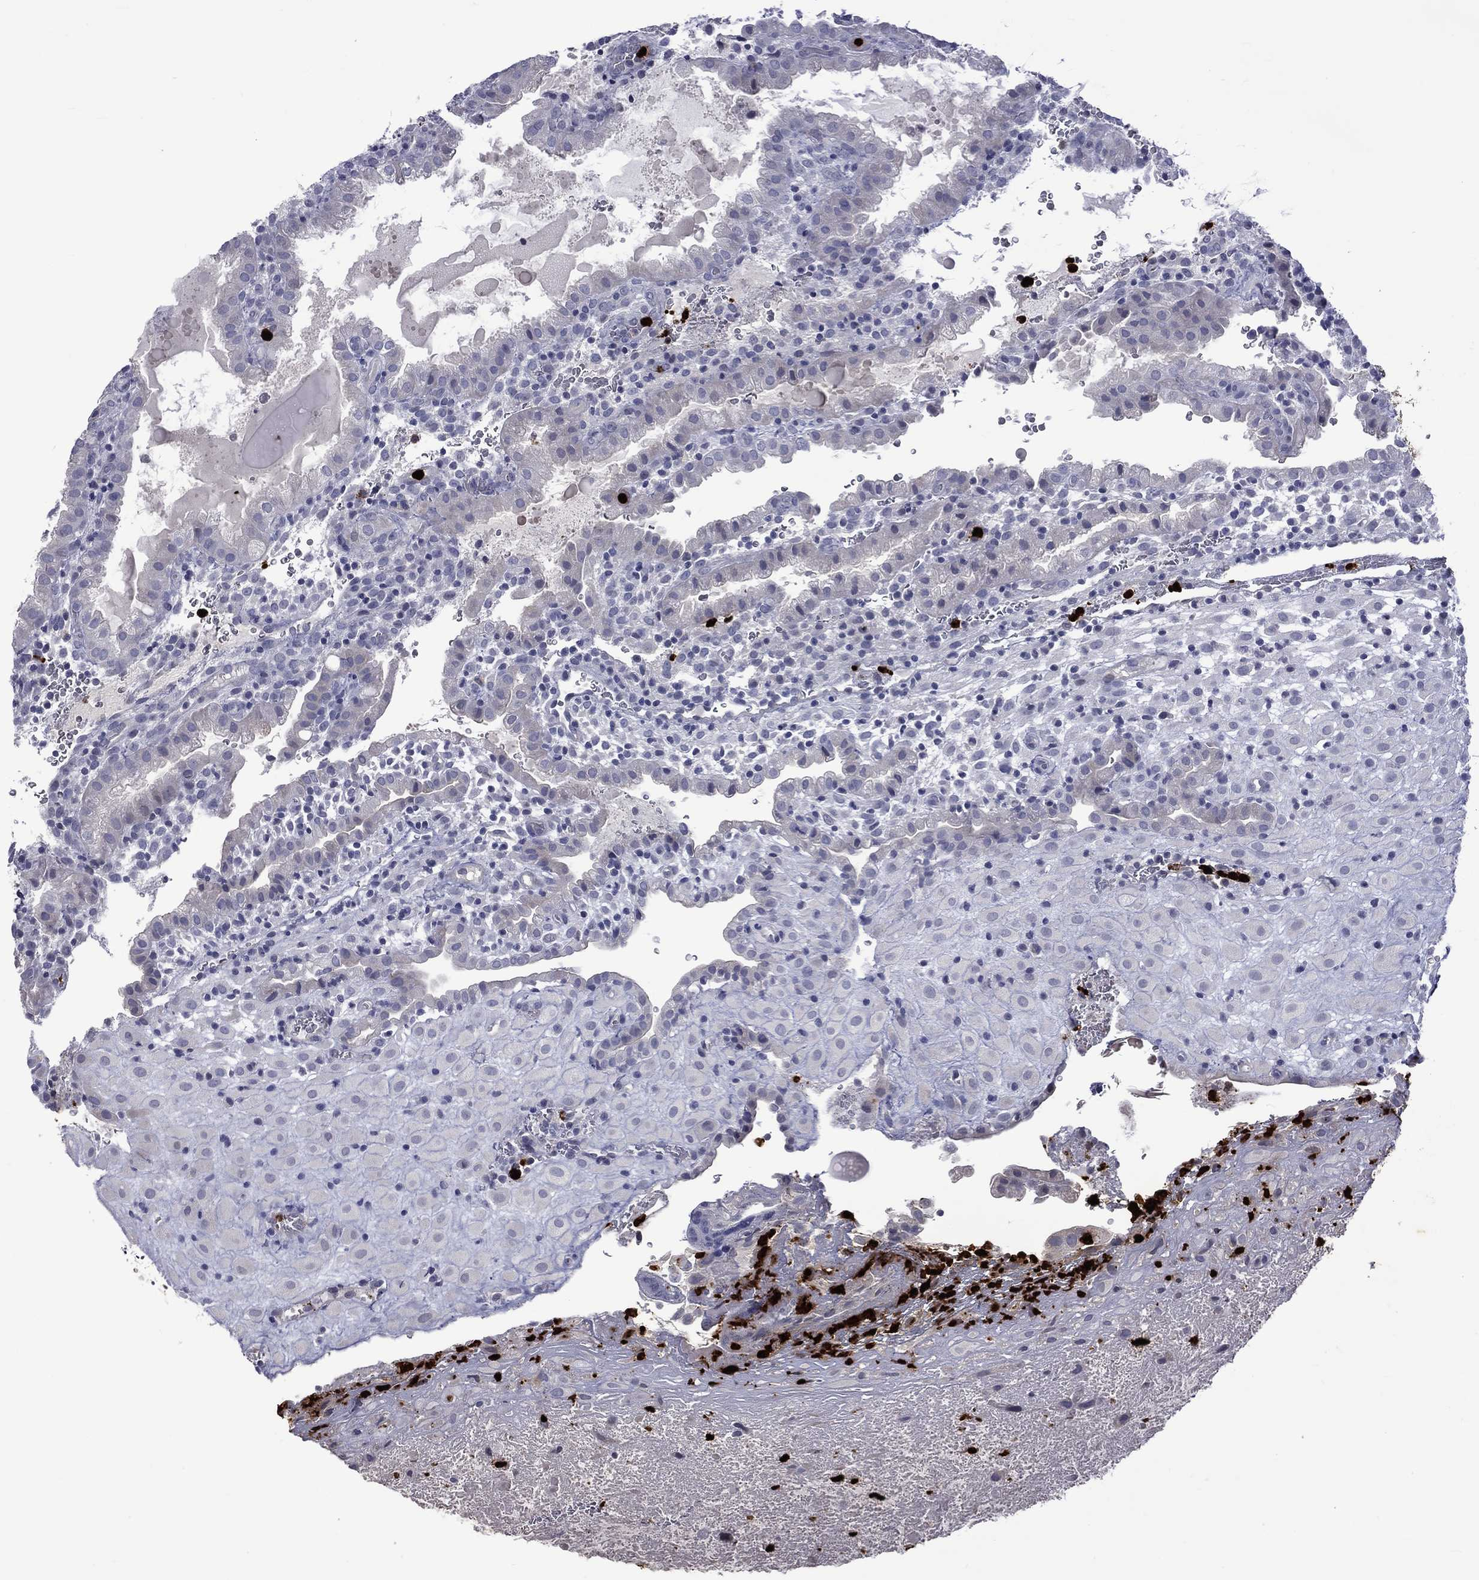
{"staining": {"intensity": "negative", "quantity": "none", "location": "none"}, "tissue": "placenta", "cell_type": "Decidual cells", "image_type": "normal", "snomed": [{"axis": "morphology", "description": "Normal tissue, NOS"}, {"axis": "topography", "description": "Placenta"}], "caption": "Immunohistochemistry photomicrograph of unremarkable placenta: human placenta stained with DAB demonstrates no significant protein staining in decidual cells. (DAB immunohistochemistry (IHC) visualized using brightfield microscopy, high magnification).", "gene": "ELANE", "patient": {"sex": "female", "age": 19}}